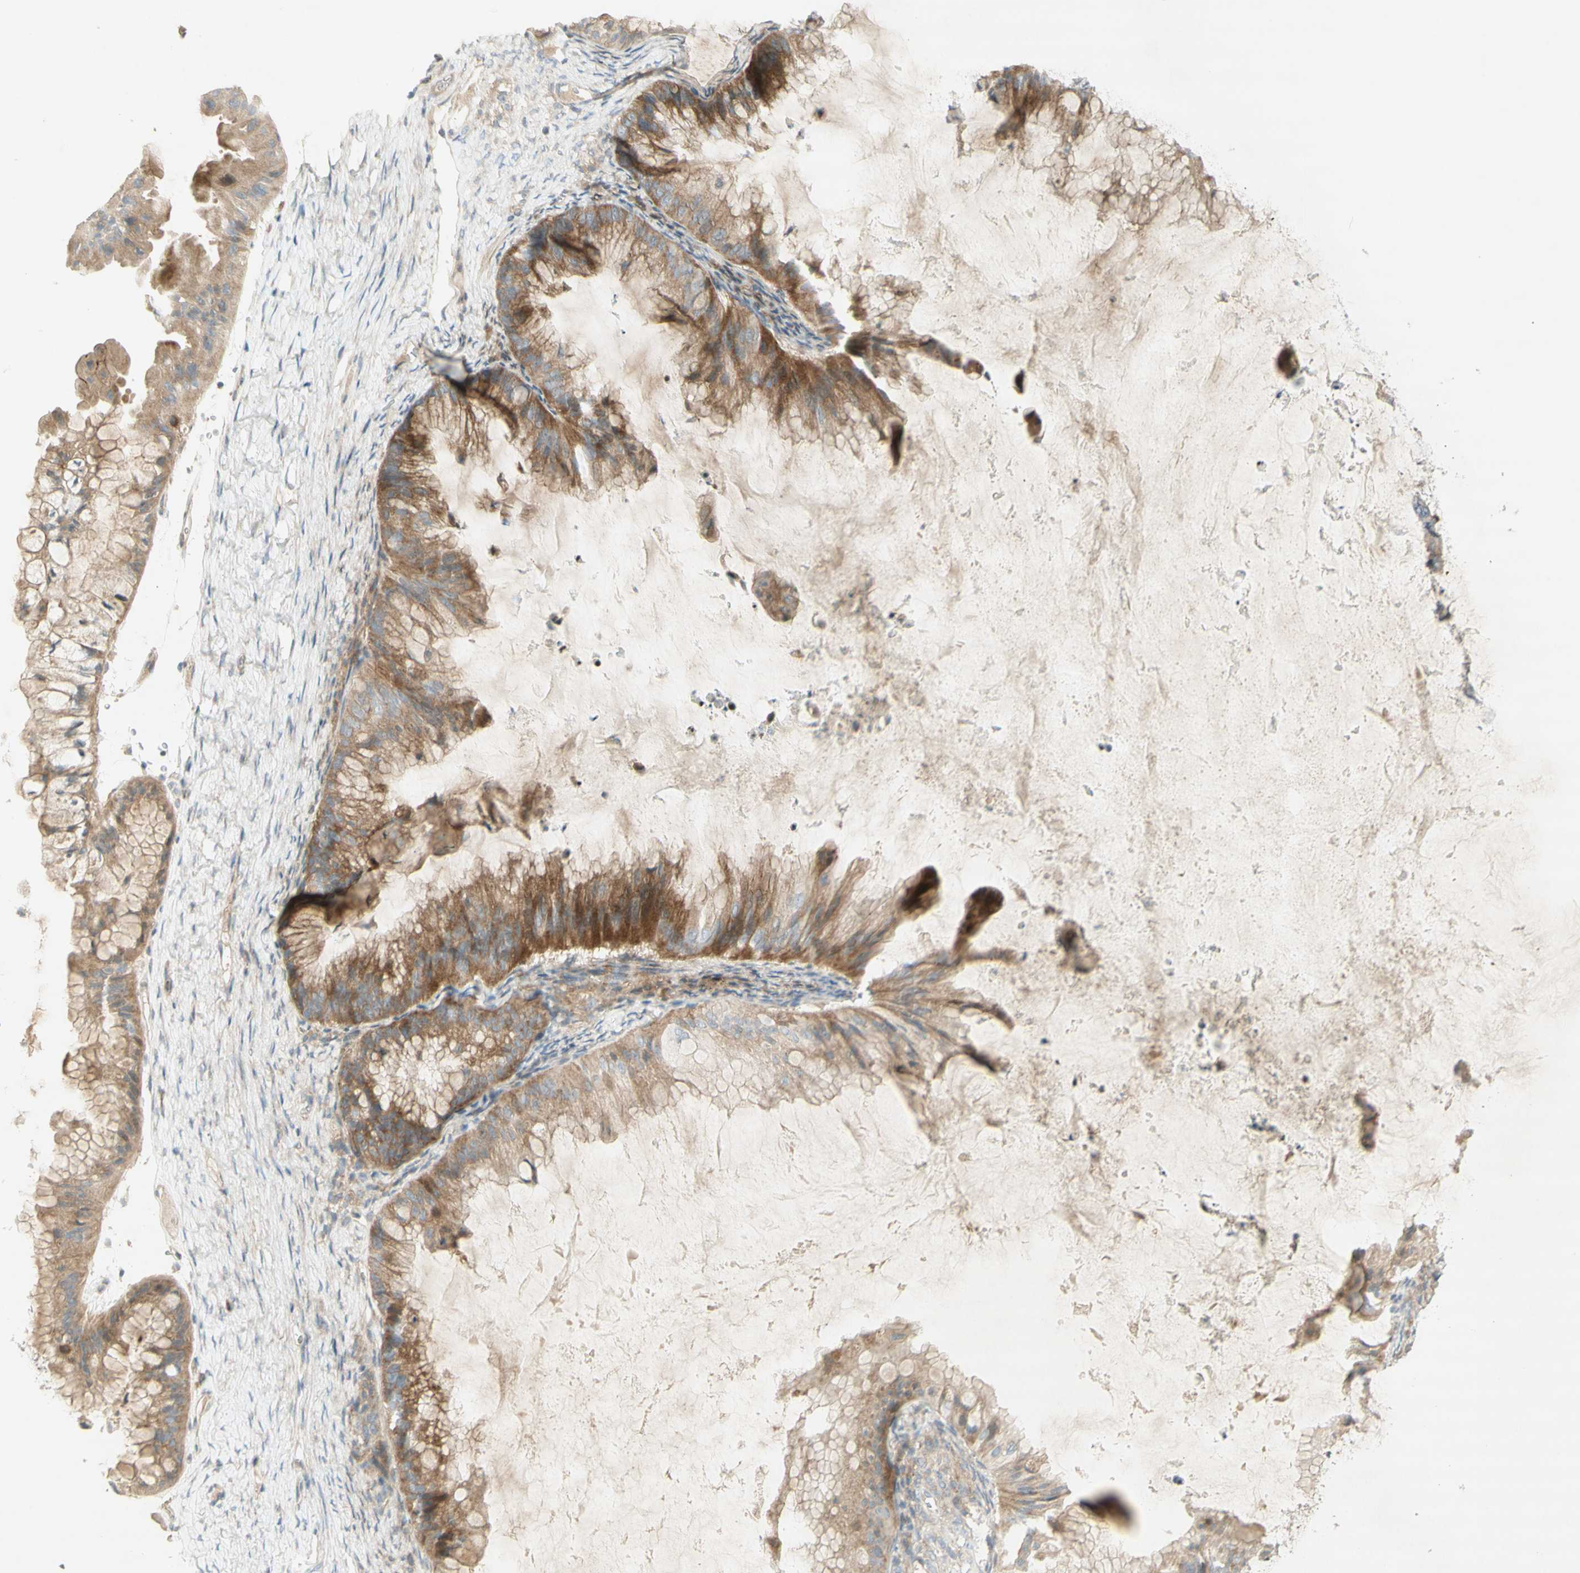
{"staining": {"intensity": "moderate", "quantity": ">75%", "location": "cytoplasmic/membranous"}, "tissue": "ovarian cancer", "cell_type": "Tumor cells", "image_type": "cancer", "snomed": [{"axis": "morphology", "description": "Cystadenocarcinoma, mucinous, NOS"}, {"axis": "topography", "description": "Ovary"}], "caption": "Immunohistochemical staining of mucinous cystadenocarcinoma (ovarian) reveals medium levels of moderate cytoplasmic/membranous protein staining in approximately >75% of tumor cells. The staining was performed using DAB (3,3'-diaminobenzidine), with brown indicating positive protein expression. Nuclei are stained blue with hematoxylin.", "gene": "ETF1", "patient": {"sex": "female", "age": 61}}